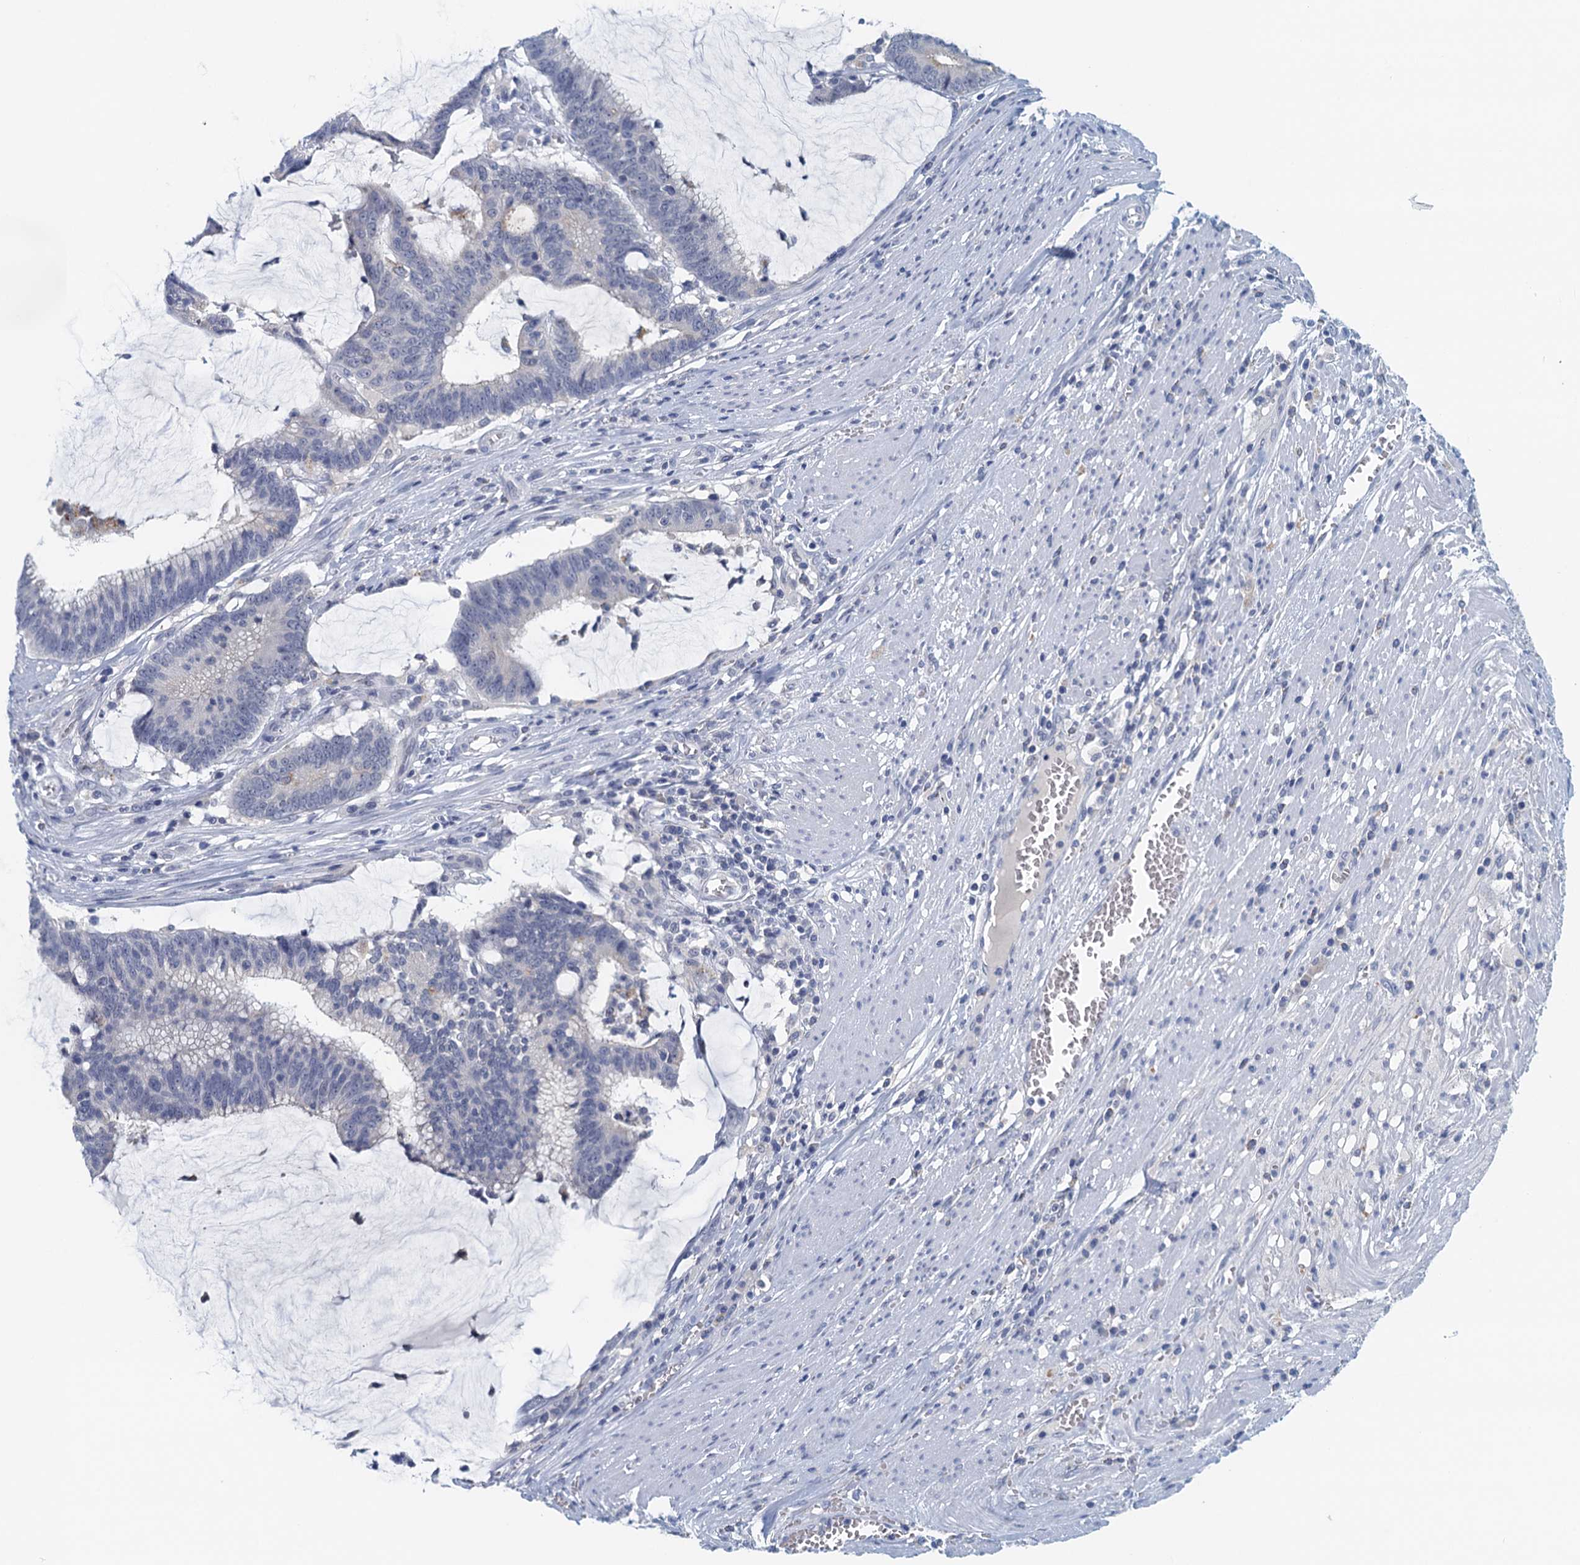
{"staining": {"intensity": "negative", "quantity": "none", "location": "none"}, "tissue": "colorectal cancer", "cell_type": "Tumor cells", "image_type": "cancer", "snomed": [{"axis": "morphology", "description": "Adenocarcinoma, NOS"}, {"axis": "topography", "description": "Rectum"}], "caption": "A high-resolution photomicrograph shows immunohistochemistry (IHC) staining of adenocarcinoma (colorectal), which reveals no significant staining in tumor cells.", "gene": "NUBP2", "patient": {"sex": "female", "age": 77}}